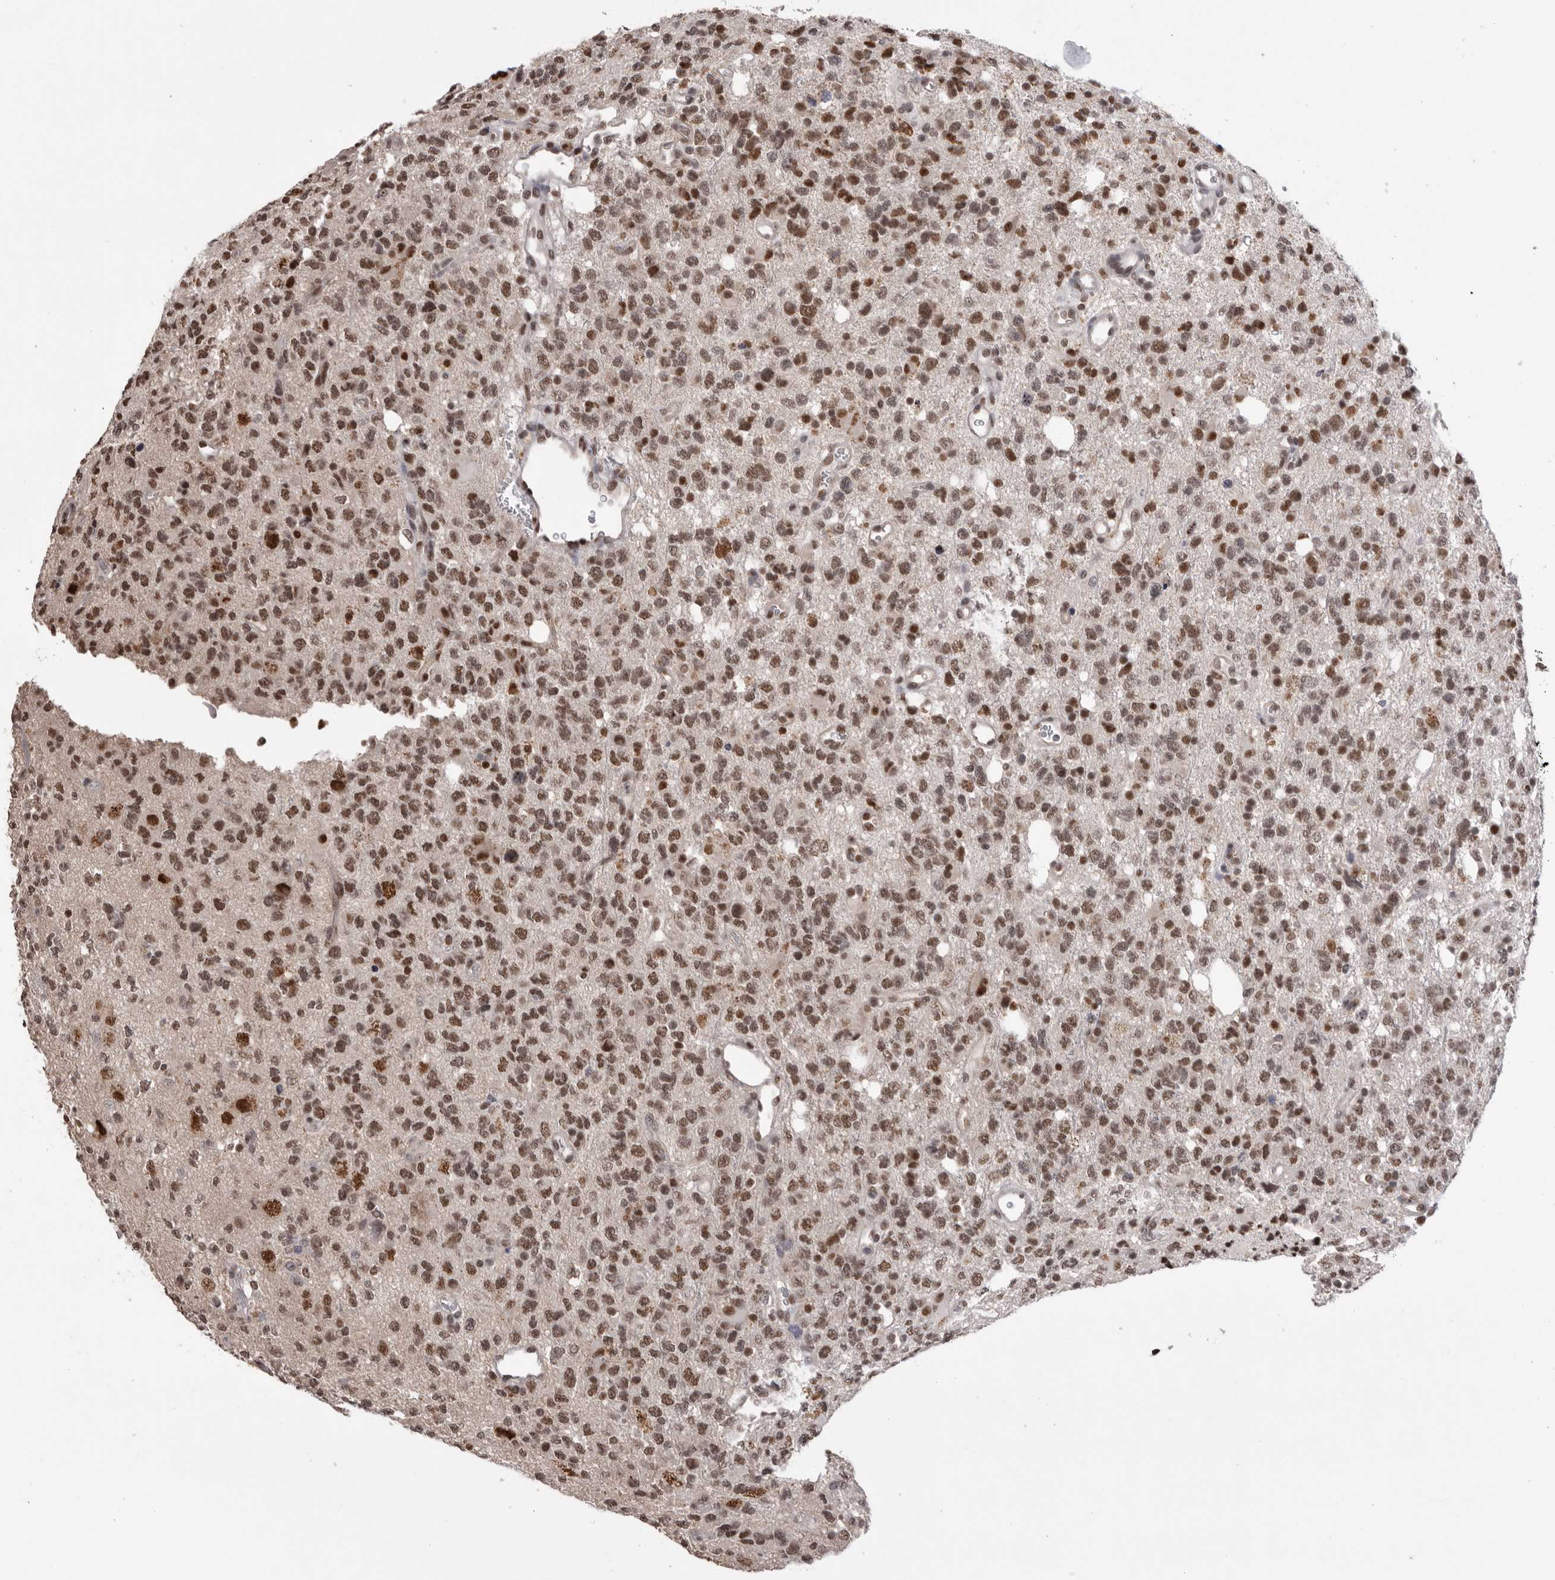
{"staining": {"intensity": "moderate", "quantity": ">75%", "location": "nuclear"}, "tissue": "glioma", "cell_type": "Tumor cells", "image_type": "cancer", "snomed": [{"axis": "morphology", "description": "Glioma, malignant, High grade"}, {"axis": "topography", "description": "Brain"}], "caption": "Human glioma stained with a brown dye exhibits moderate nuclear positive staining in about >75% of tumor cells.", "gene": "BCLAF3", "patient": {"sex": "female", "age": 62}}